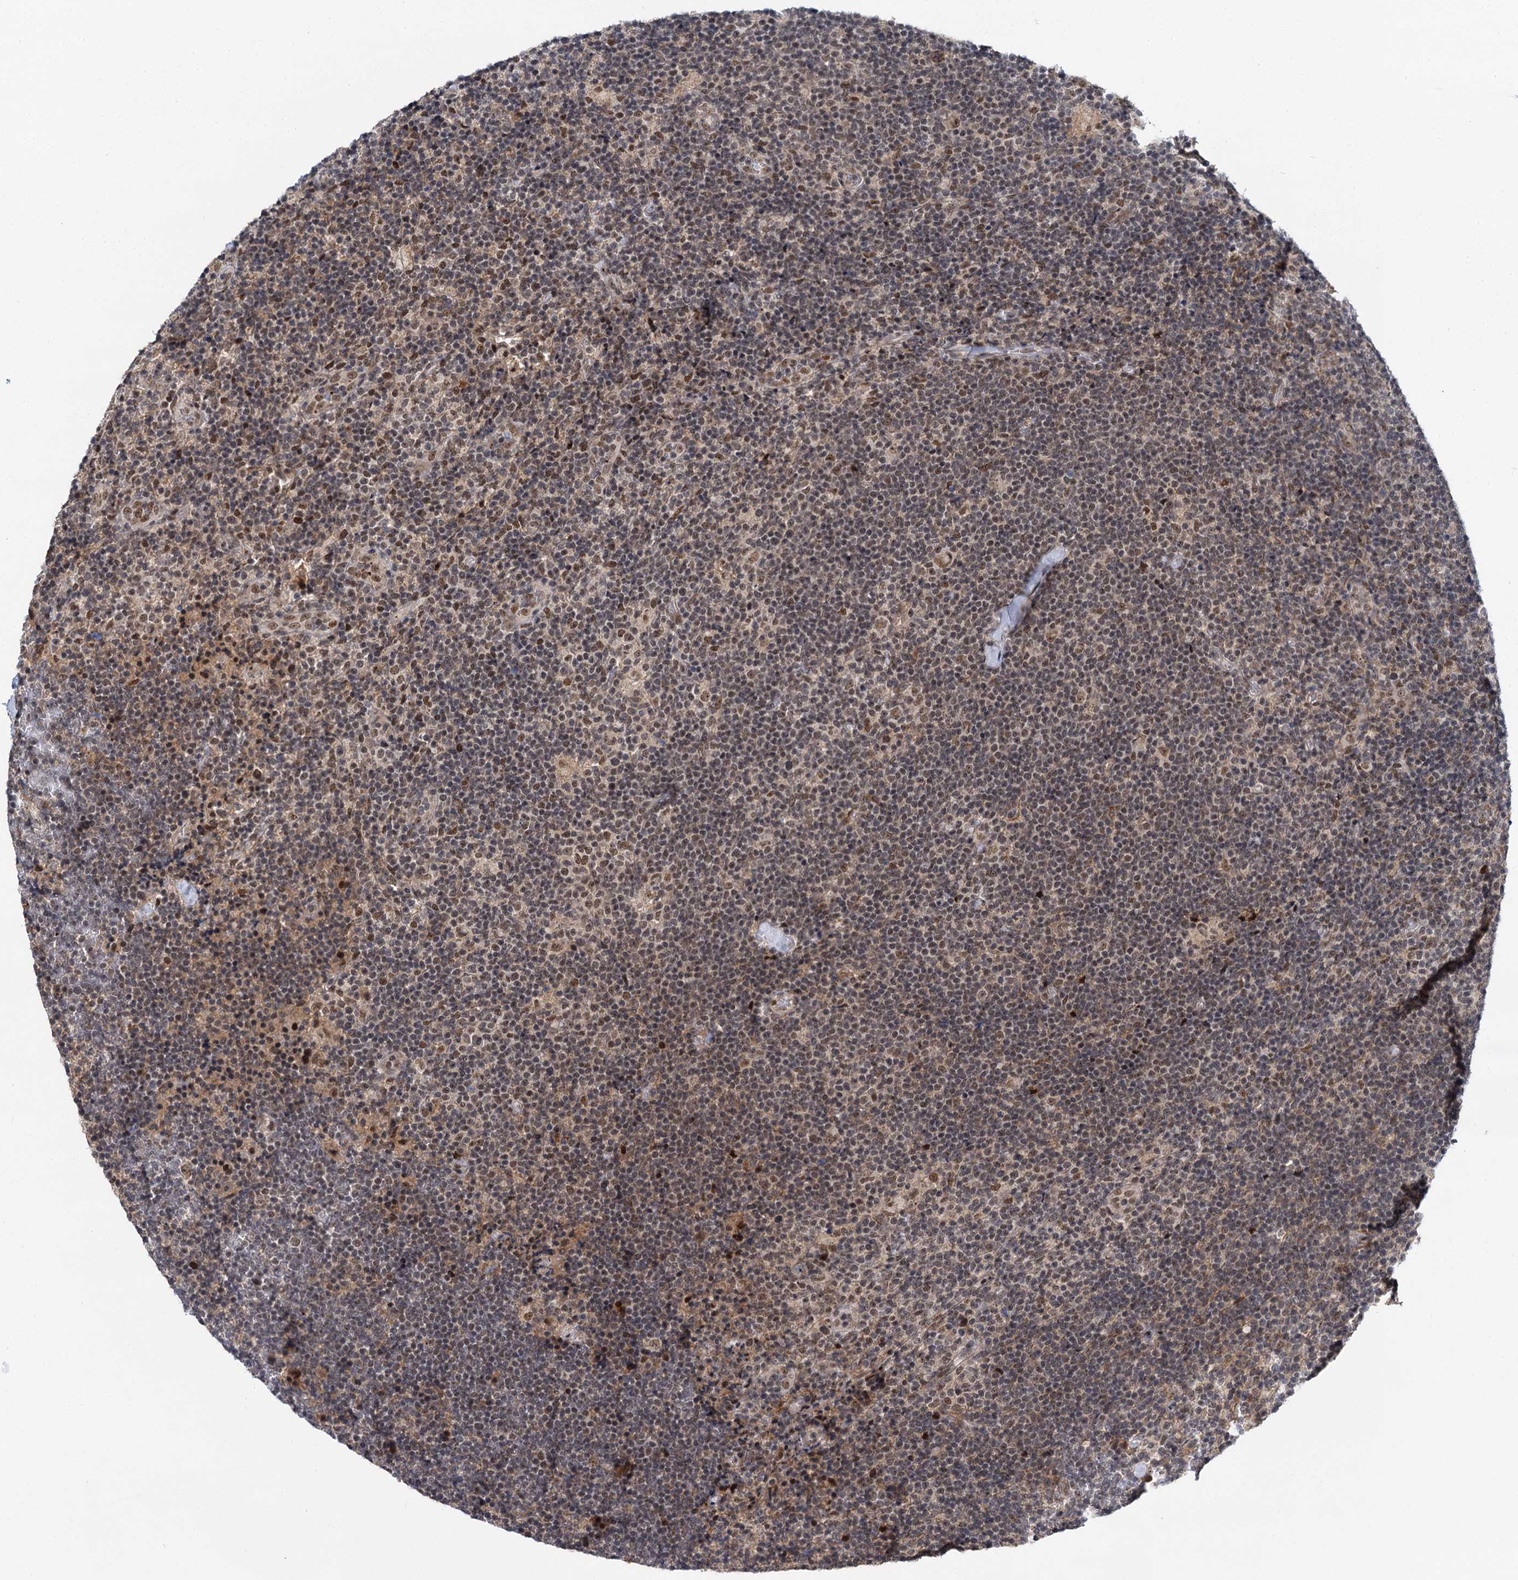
{"staining": {"intensity": "weak", "quantity": ">75%", "location": "nuclear"}, "tissue": "lymphoma", "cell_type": "Tumor cells", "image_type": "cancer", "snomed": [{"axis": "morphology", "description": "Hodgkin's disease, NOS"}, {"axis": "topography", "description": "Lymph node"}], "caption": "Immunohistochemical staining of Hodgkin's disease exhibits low levels of weak nuclear protein positivity in approximately >75% of tumor cells.", "gene": "MBD6", "patient": {"sex": "female", "age": 57}}